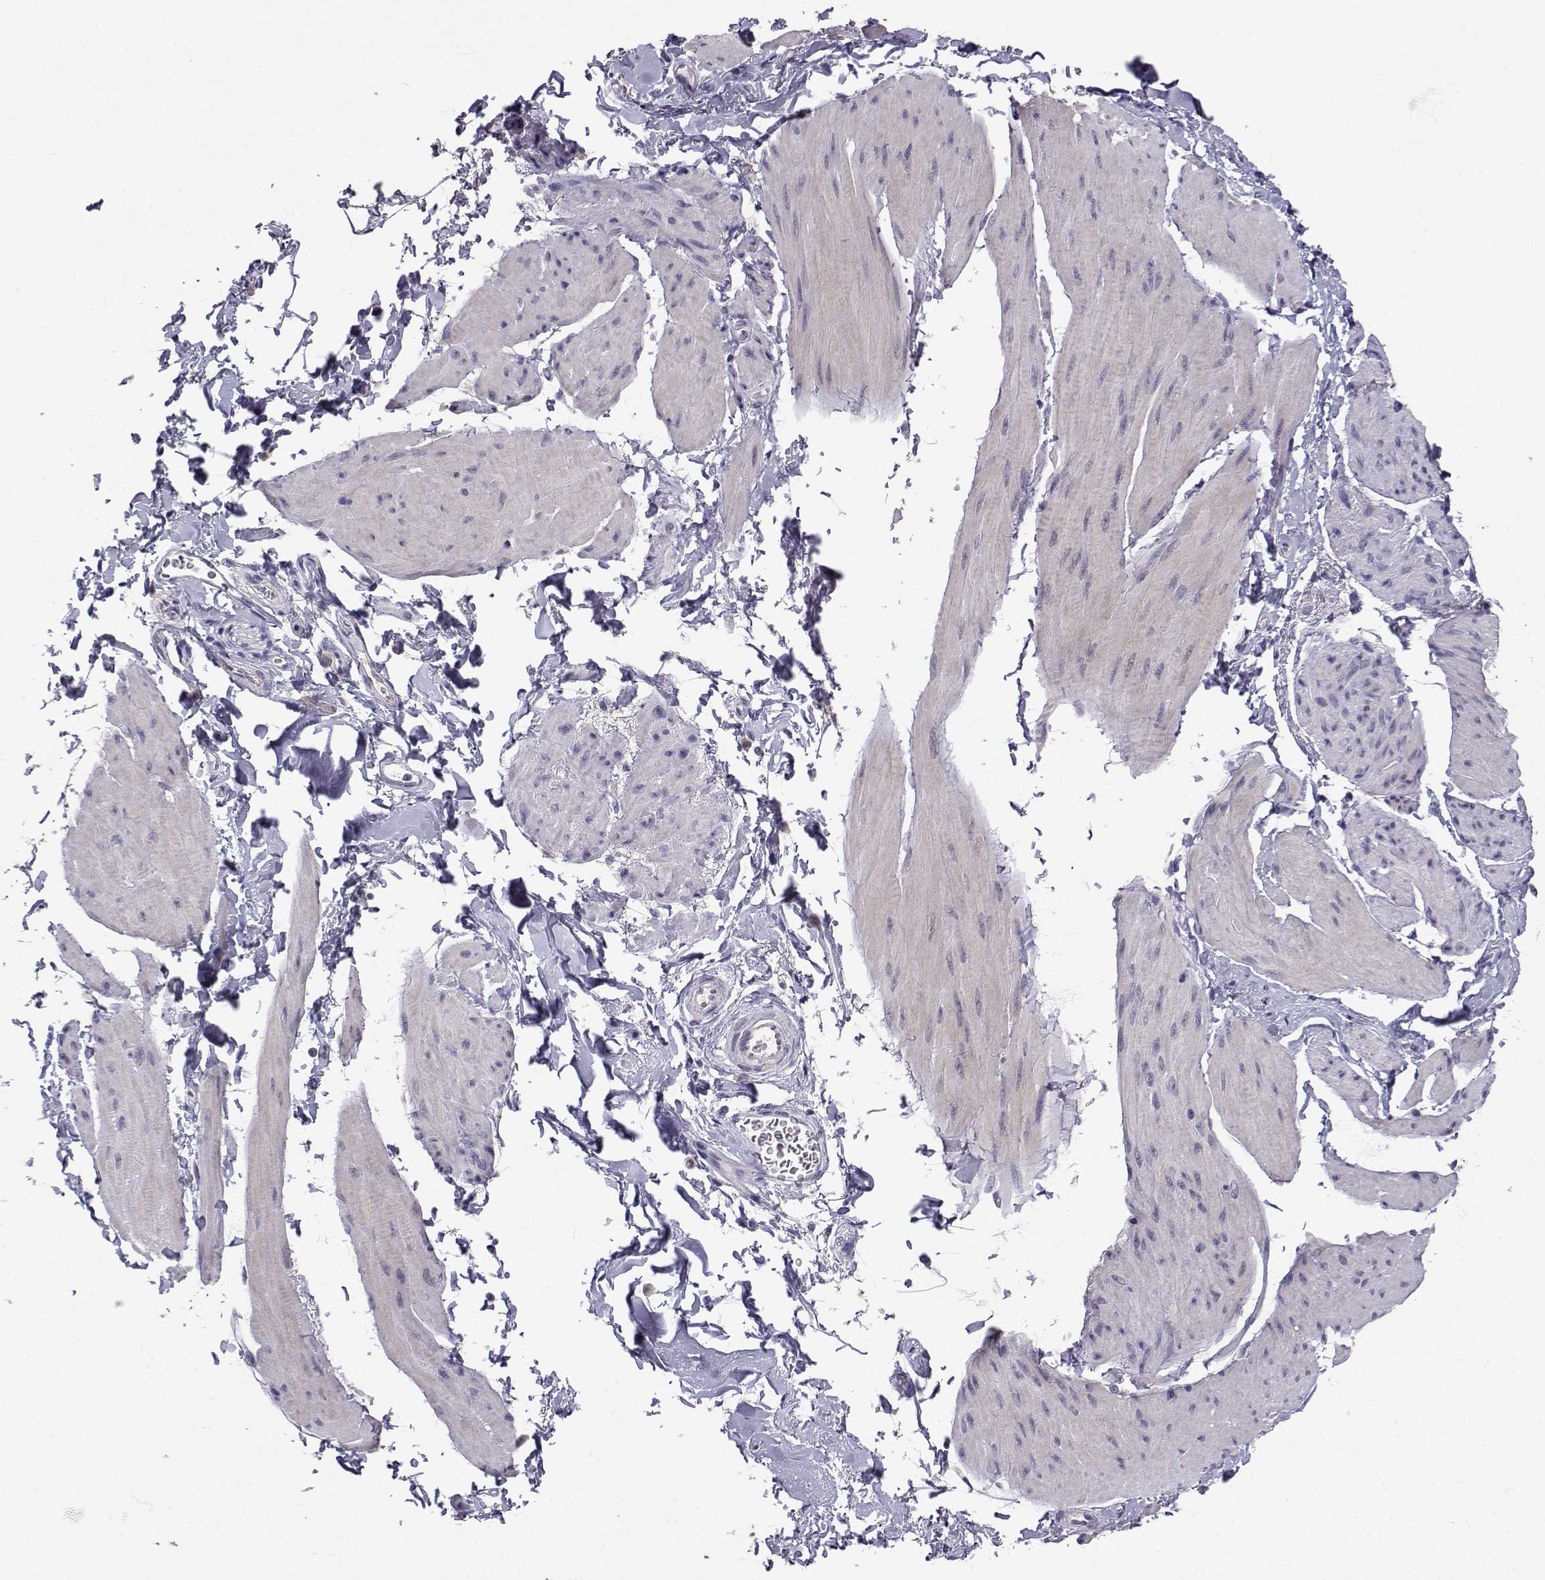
{"staining": {"intensity": "negative", "quantity": "none", "location": "none"}, "tissue": "smooth muscle", "cell_type": "Smooth muscle cells", "image_type": "normal", "snomed": [{"axis": "morphology", "description": "Normal tissue, NOS"}, {"axis": "topography", "description": "Adipose tissue"}, {"axis": "topography", "description": "Smooth muscle"}, {"axis": "topography", "description": "Peripheral nerve tissue"}], "caption": "Smooth muscle stained for a protein using immunohistochemistry demonstrates no staining smooth muscle cells.", "gene": "SLC6A3", "patient": {"sex": "male", "age": 83}}